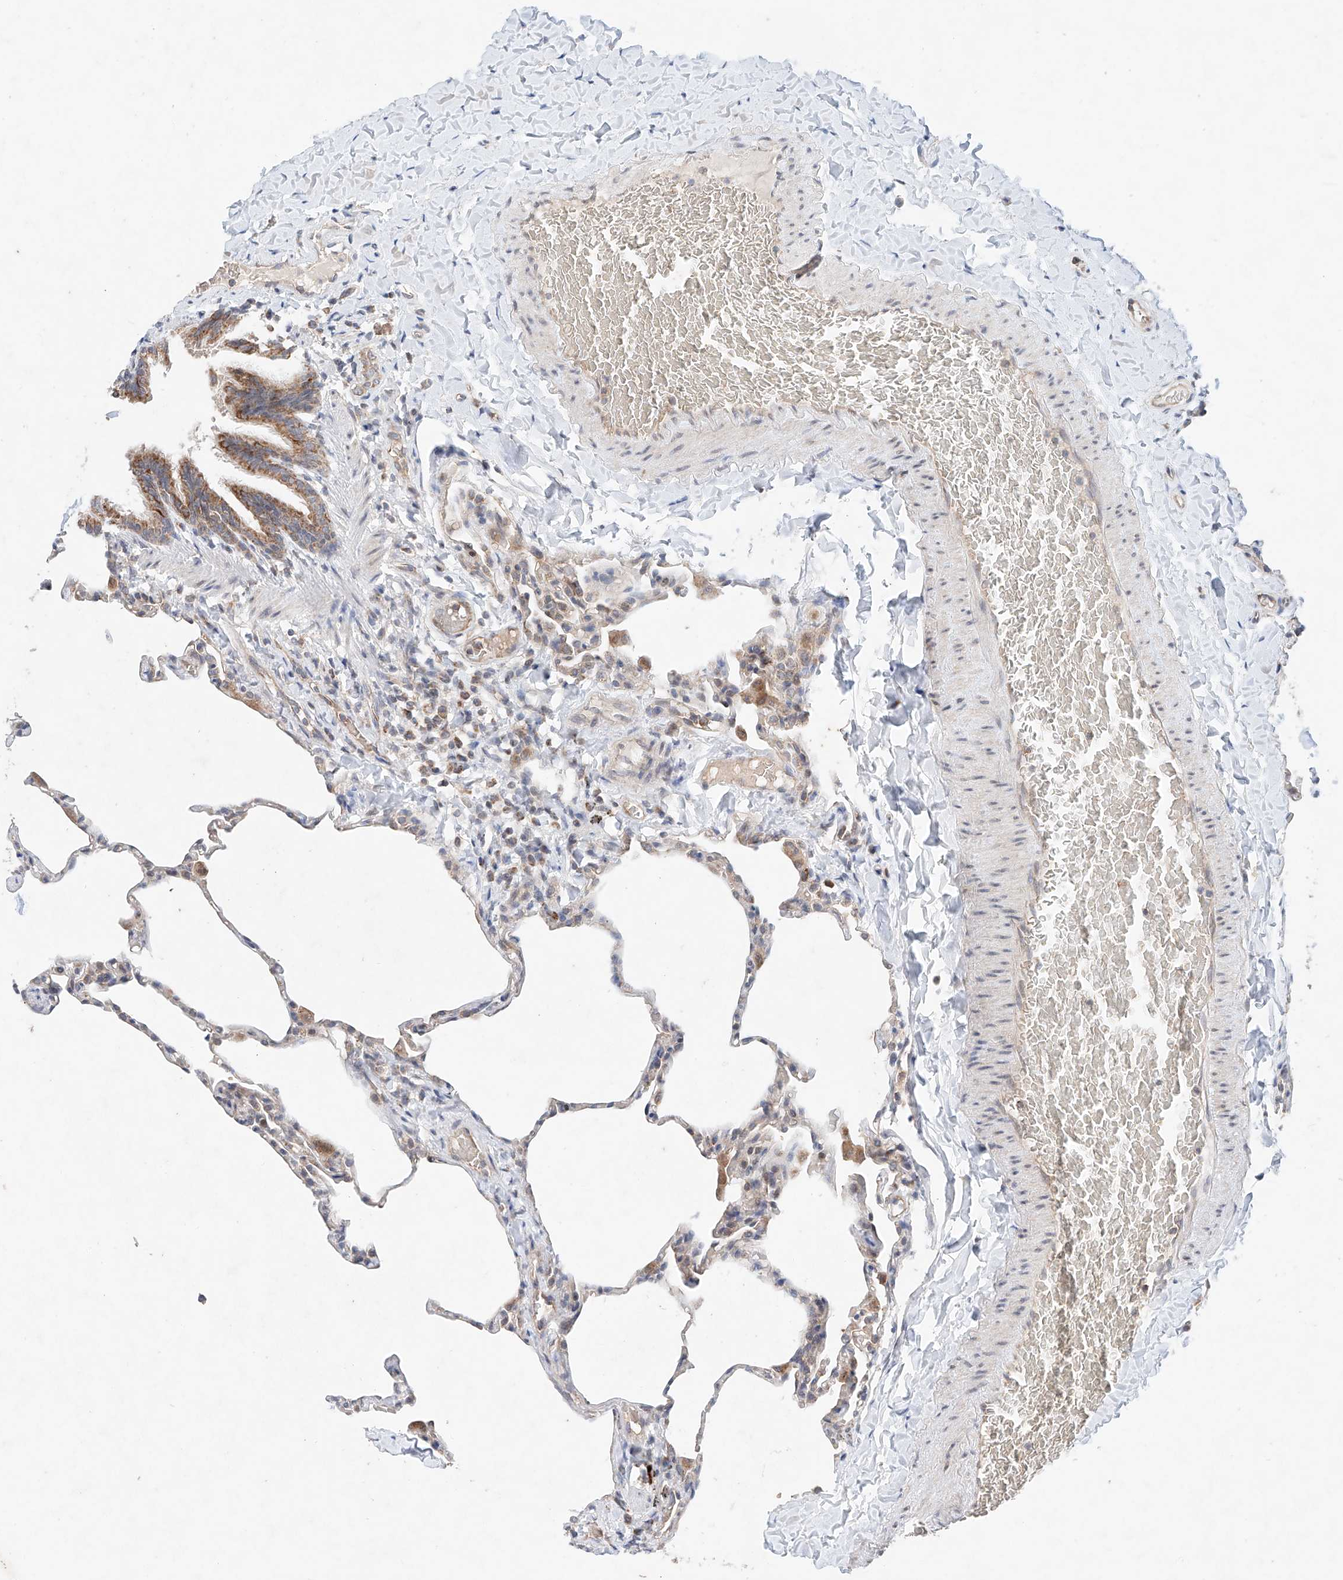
{"staining": {"intensity": "weak", "quantity": "<25%", "location": "cytoplasmic/membranous"}, "tissue": "lung", "cell_type": "Alveolar cells", "image_type": "normal", "snomed": [{"axis": "morphology", "description": "Normal tissue, NOS"}, {"axis": "topography", "description": "Lung"}], "caption": "Human lung stained for a protein using immunohistochemistry (IHC) reveals no staining in alveolar cells.", "gene": "FASTK", "patient": {"sex": "male", "age": 20}}